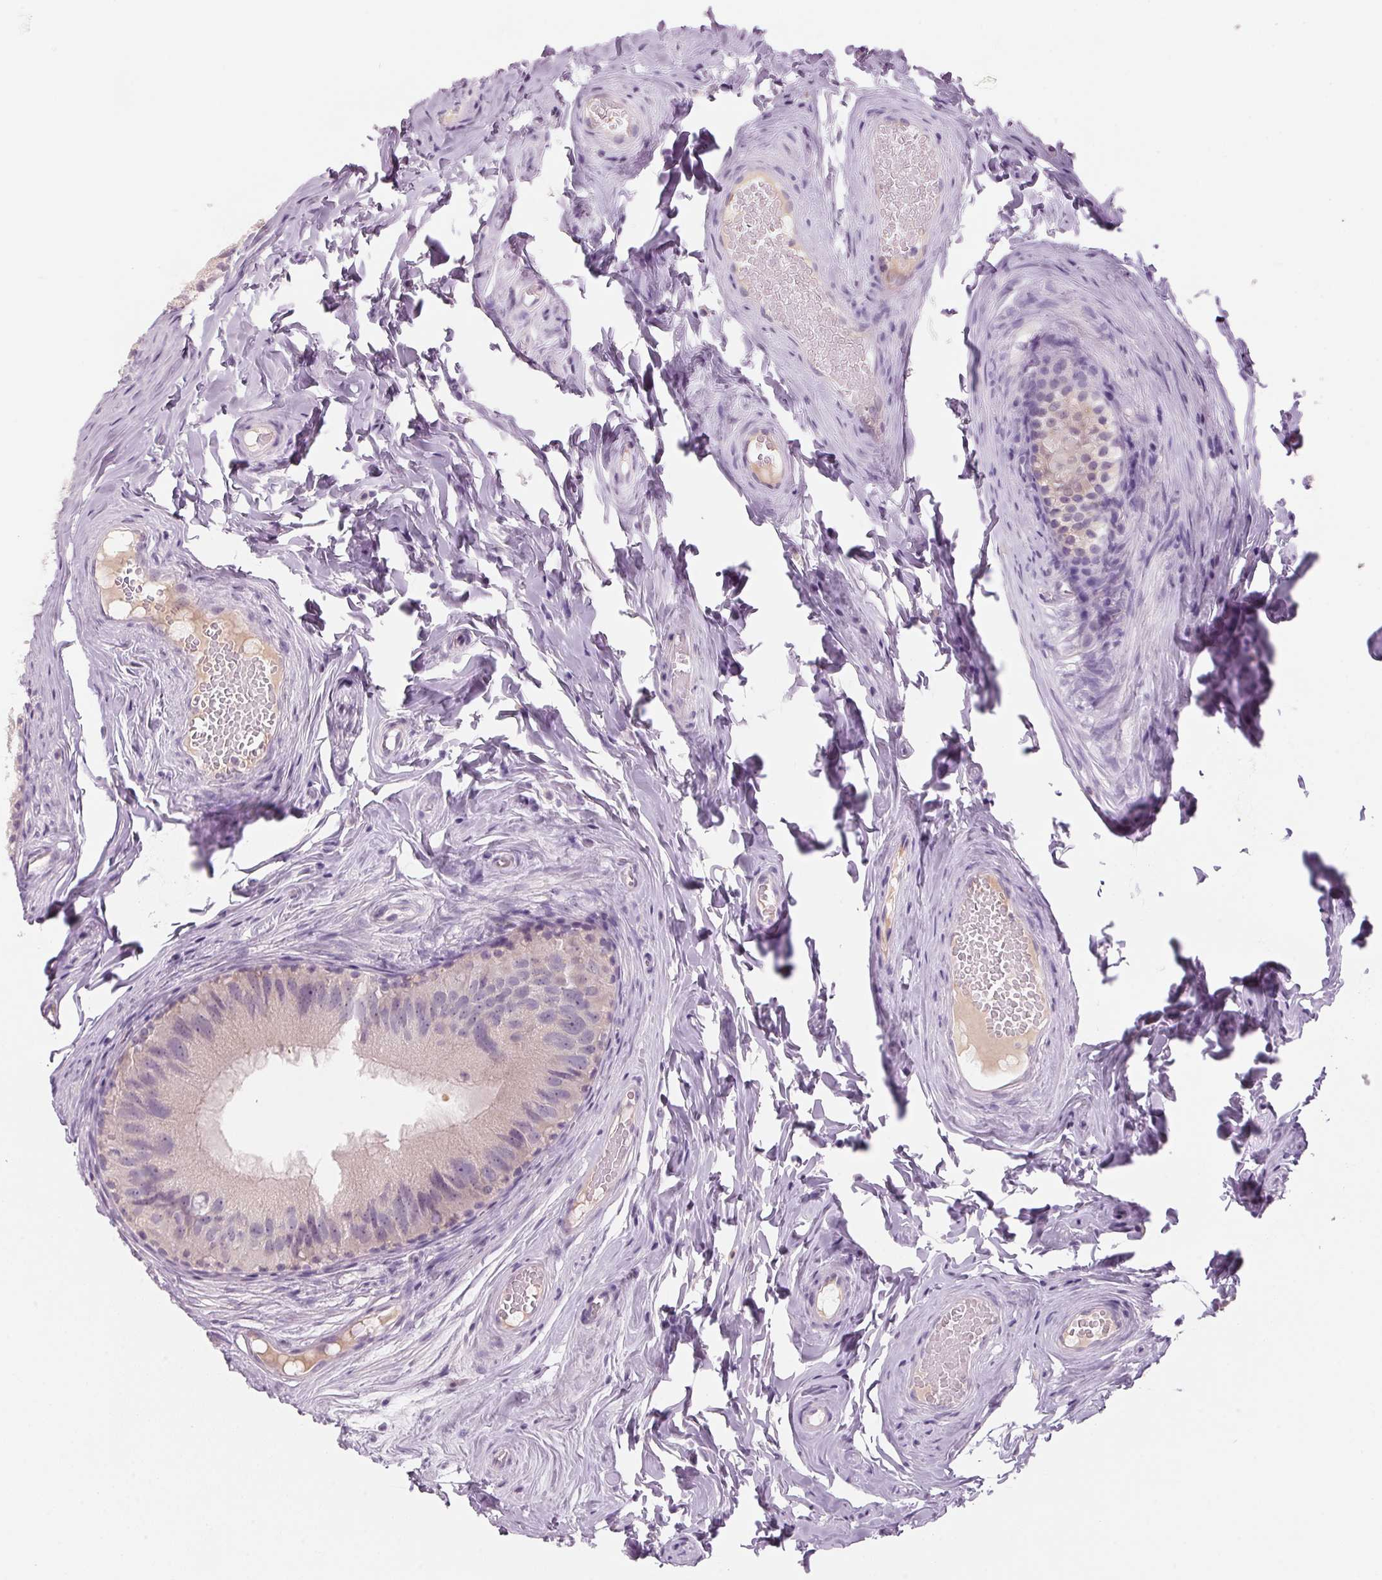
{"staining": {"intensity": "weak", "quantity": "<25%", "location": "cytoplasmic/membranous"}, "tissue": "epididymis", "cell_type": "Glandular cells", "image_type": "normal", "snomed": [{"axis": "morphology", "description": "Normal tissue, NOS"}, {"axis": "topography", "description": "Epididymis"}], "caption": "This is an immunohistochemistry photomicrograph of normal human epididymis. There is no staining in glandular cells.", "gene": "ADAM20", "patient": {"sex": "male", "age": 45}}